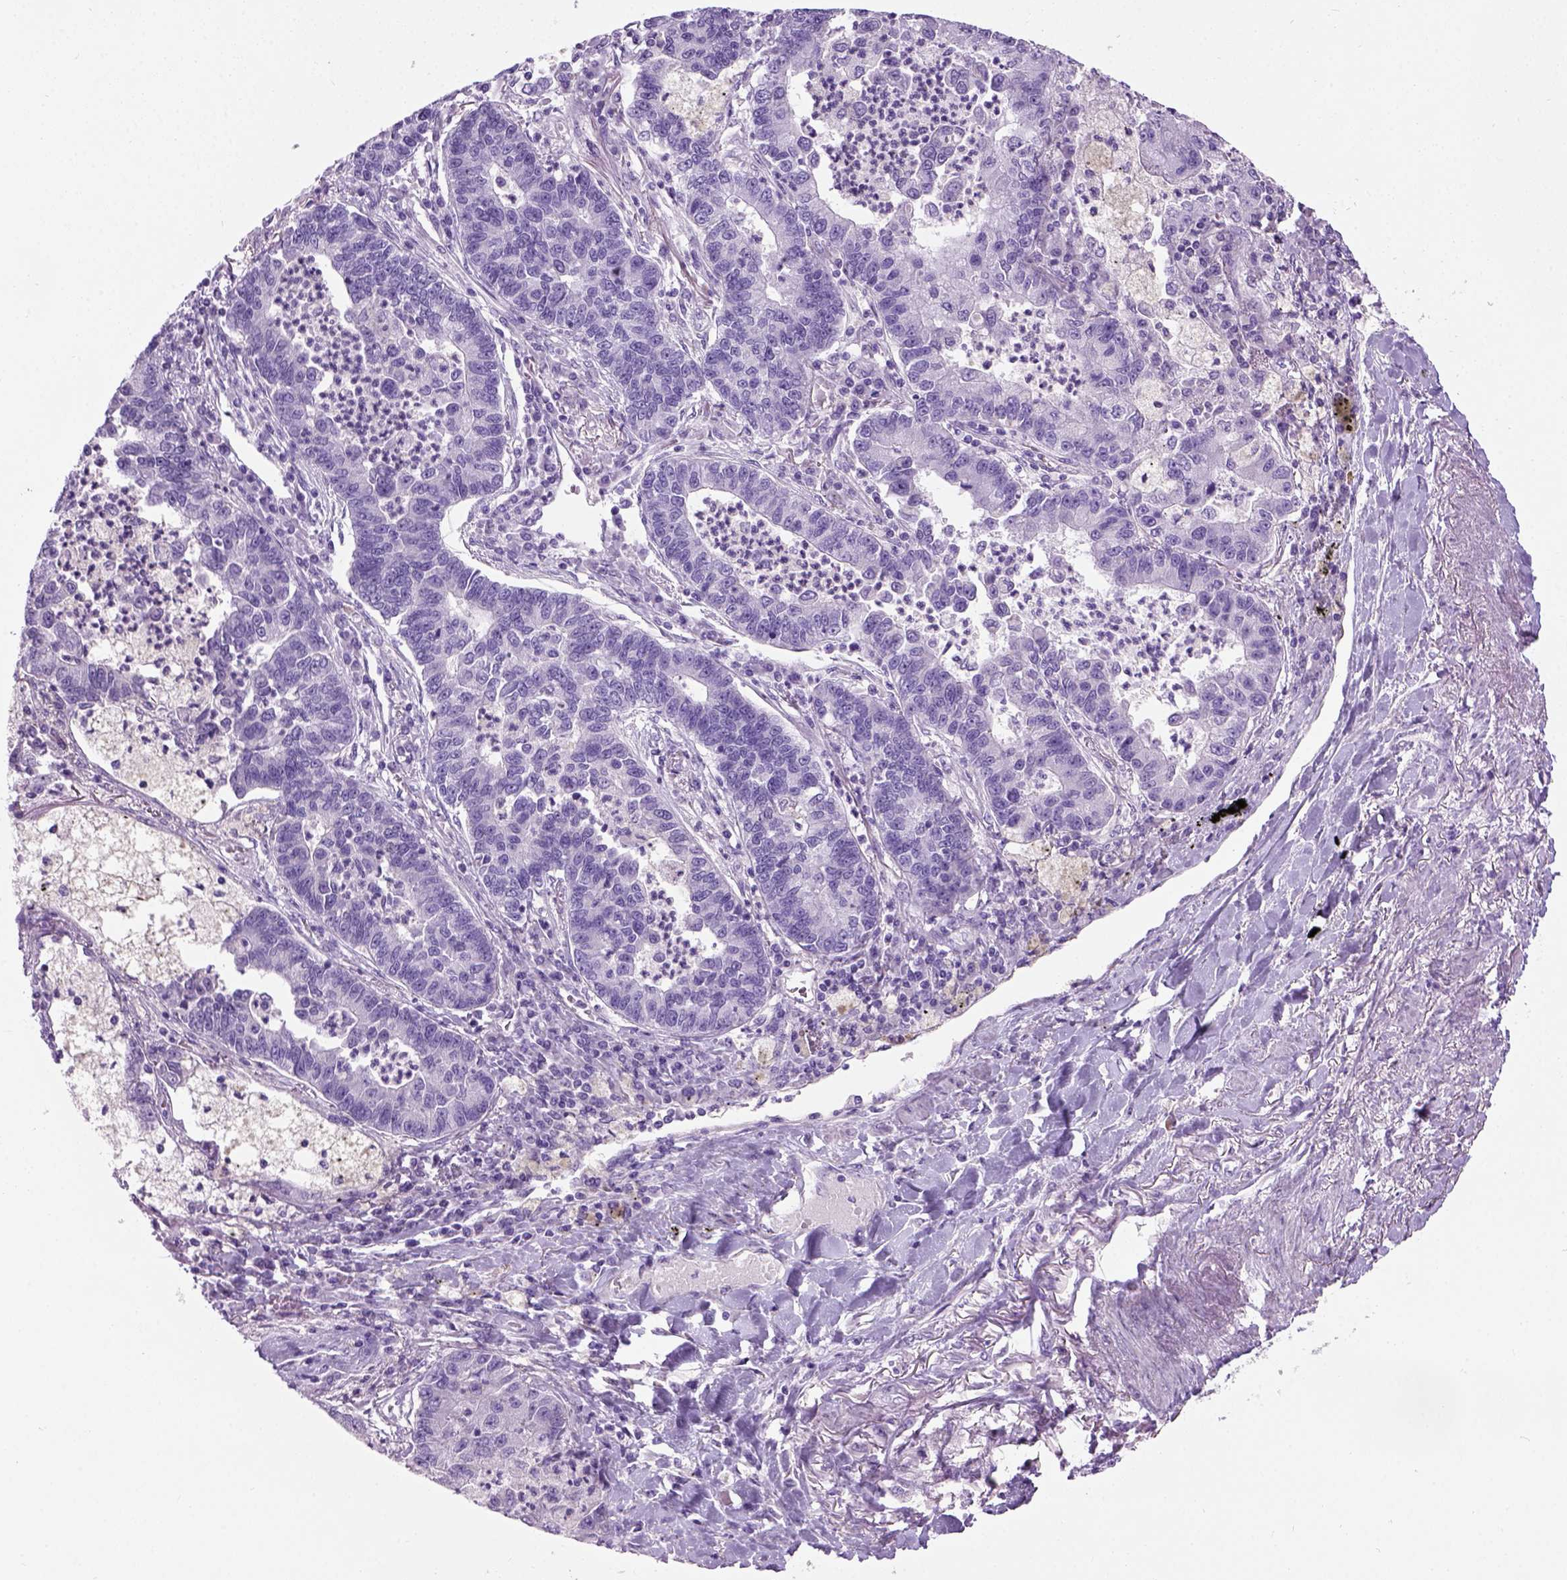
{"staining": {"intensity": "negative", "quantity": "none", "location": "none"}, "tissue": "lung cancer", "cell_type": "Tumor cells", "image_type": "cancer", "snomed": [{"axis": "morphology", "description": "Adenocarcinoma, NOS"}, {"axis": "topography", "description": "Lung"}], "caption": "The photomicrograph displays no significant positivity in tumor cells of lung adenocarcinoma.", "gene": "GABRB2", "patient": {"sex": "female", "age": 57}}